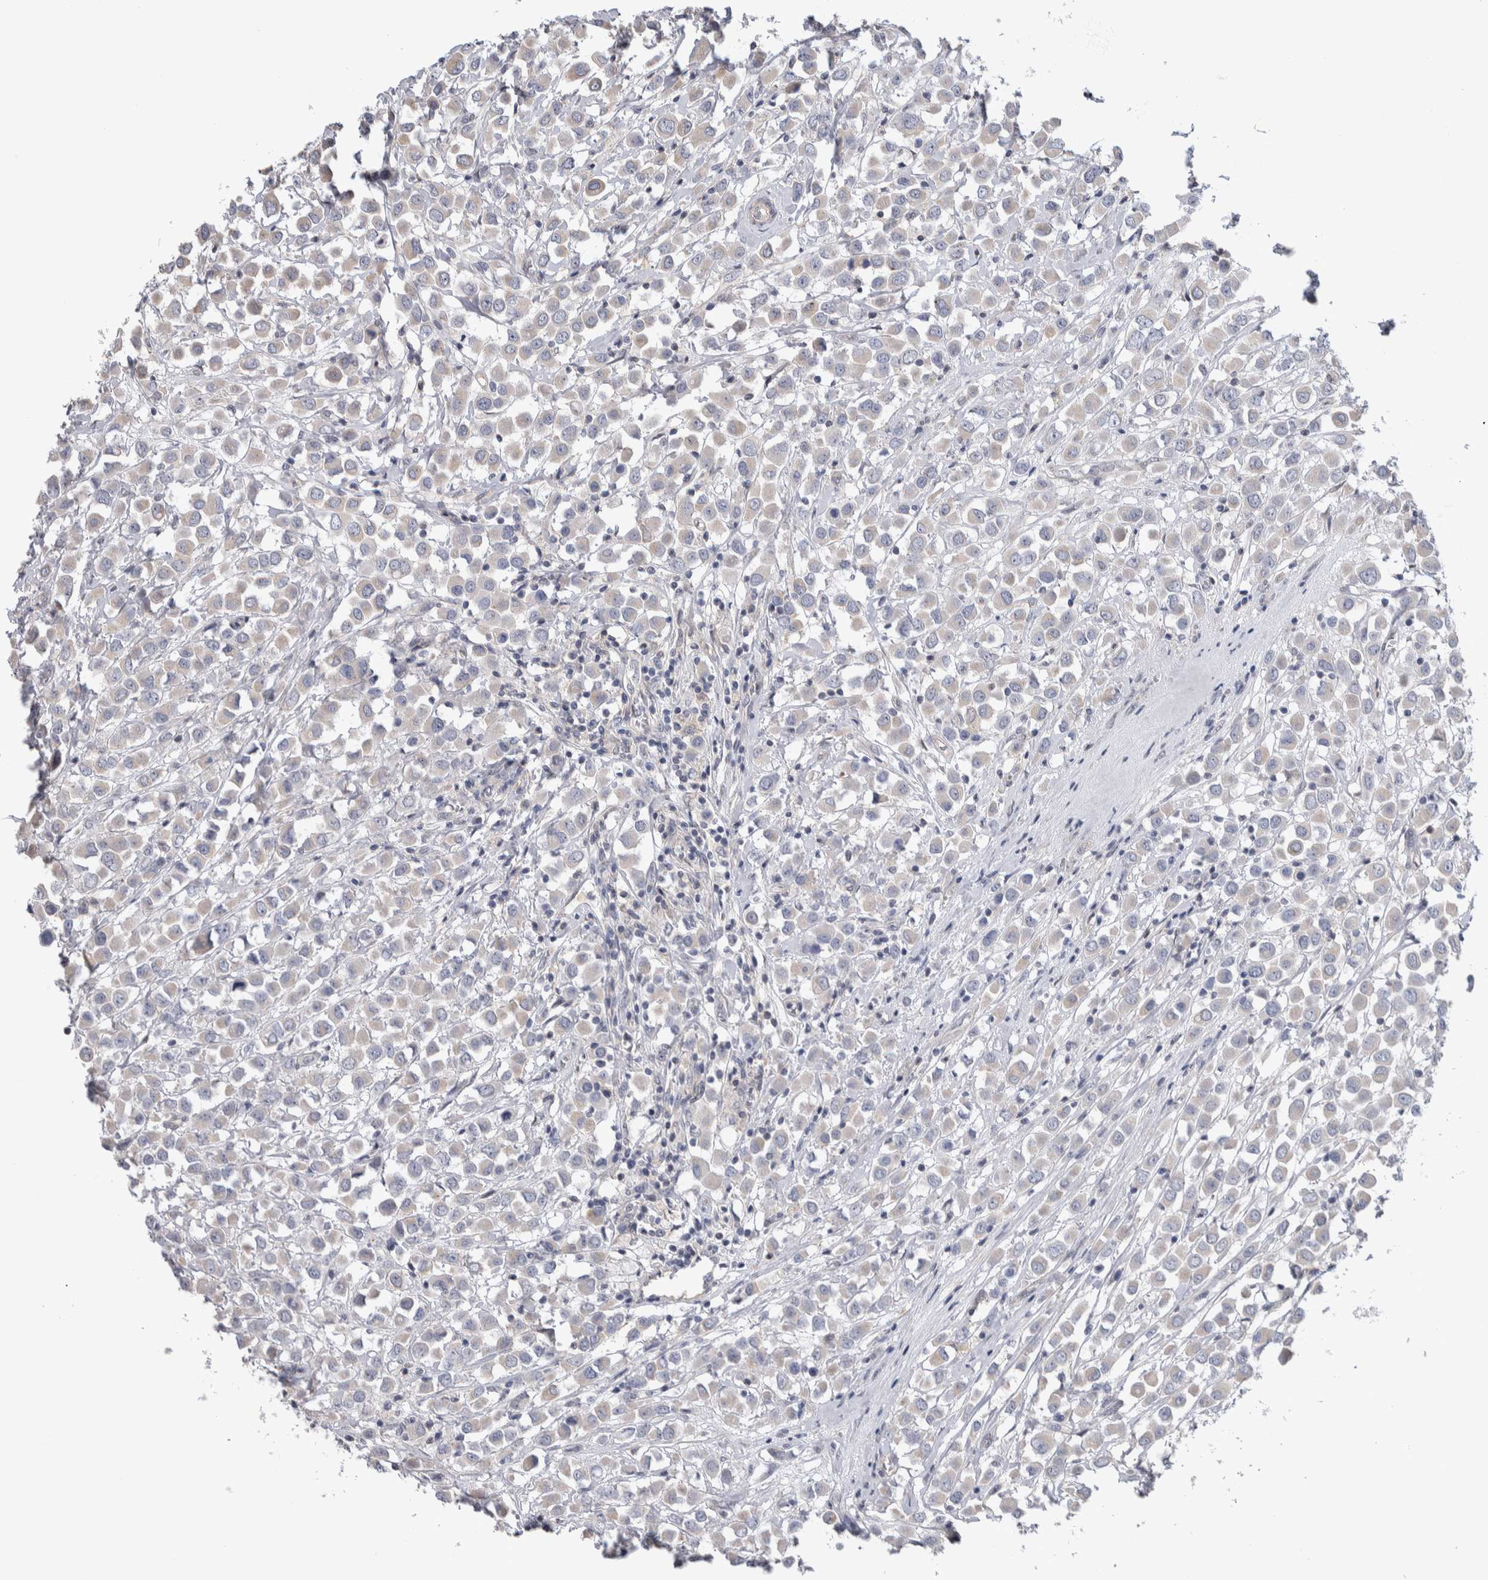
{"staining": {"intensity": "weak", "quantity": "25%-75%", "location": "cytoplasmic/membranous"}, "tissue": "breast cancer", "cell_type": "Tumor cells", "image_type": "cancer", "snomed": [{"axis": "morphology", "description": "Duct carcinoma"}, {"axis": "topography", "description": "Breast"}], "caption": "A brown stain labels weak cytoplasmic/membranous staining of a protein in human breast cancer (intraductal carcinoma) tumor cells. (Stains: DAB in brown, nuclei in blue, Microscopy: brightfield microscopy at high magnification).", "gene": "TAX1BP1", "patient": {"sex": "female", "age": 61}}